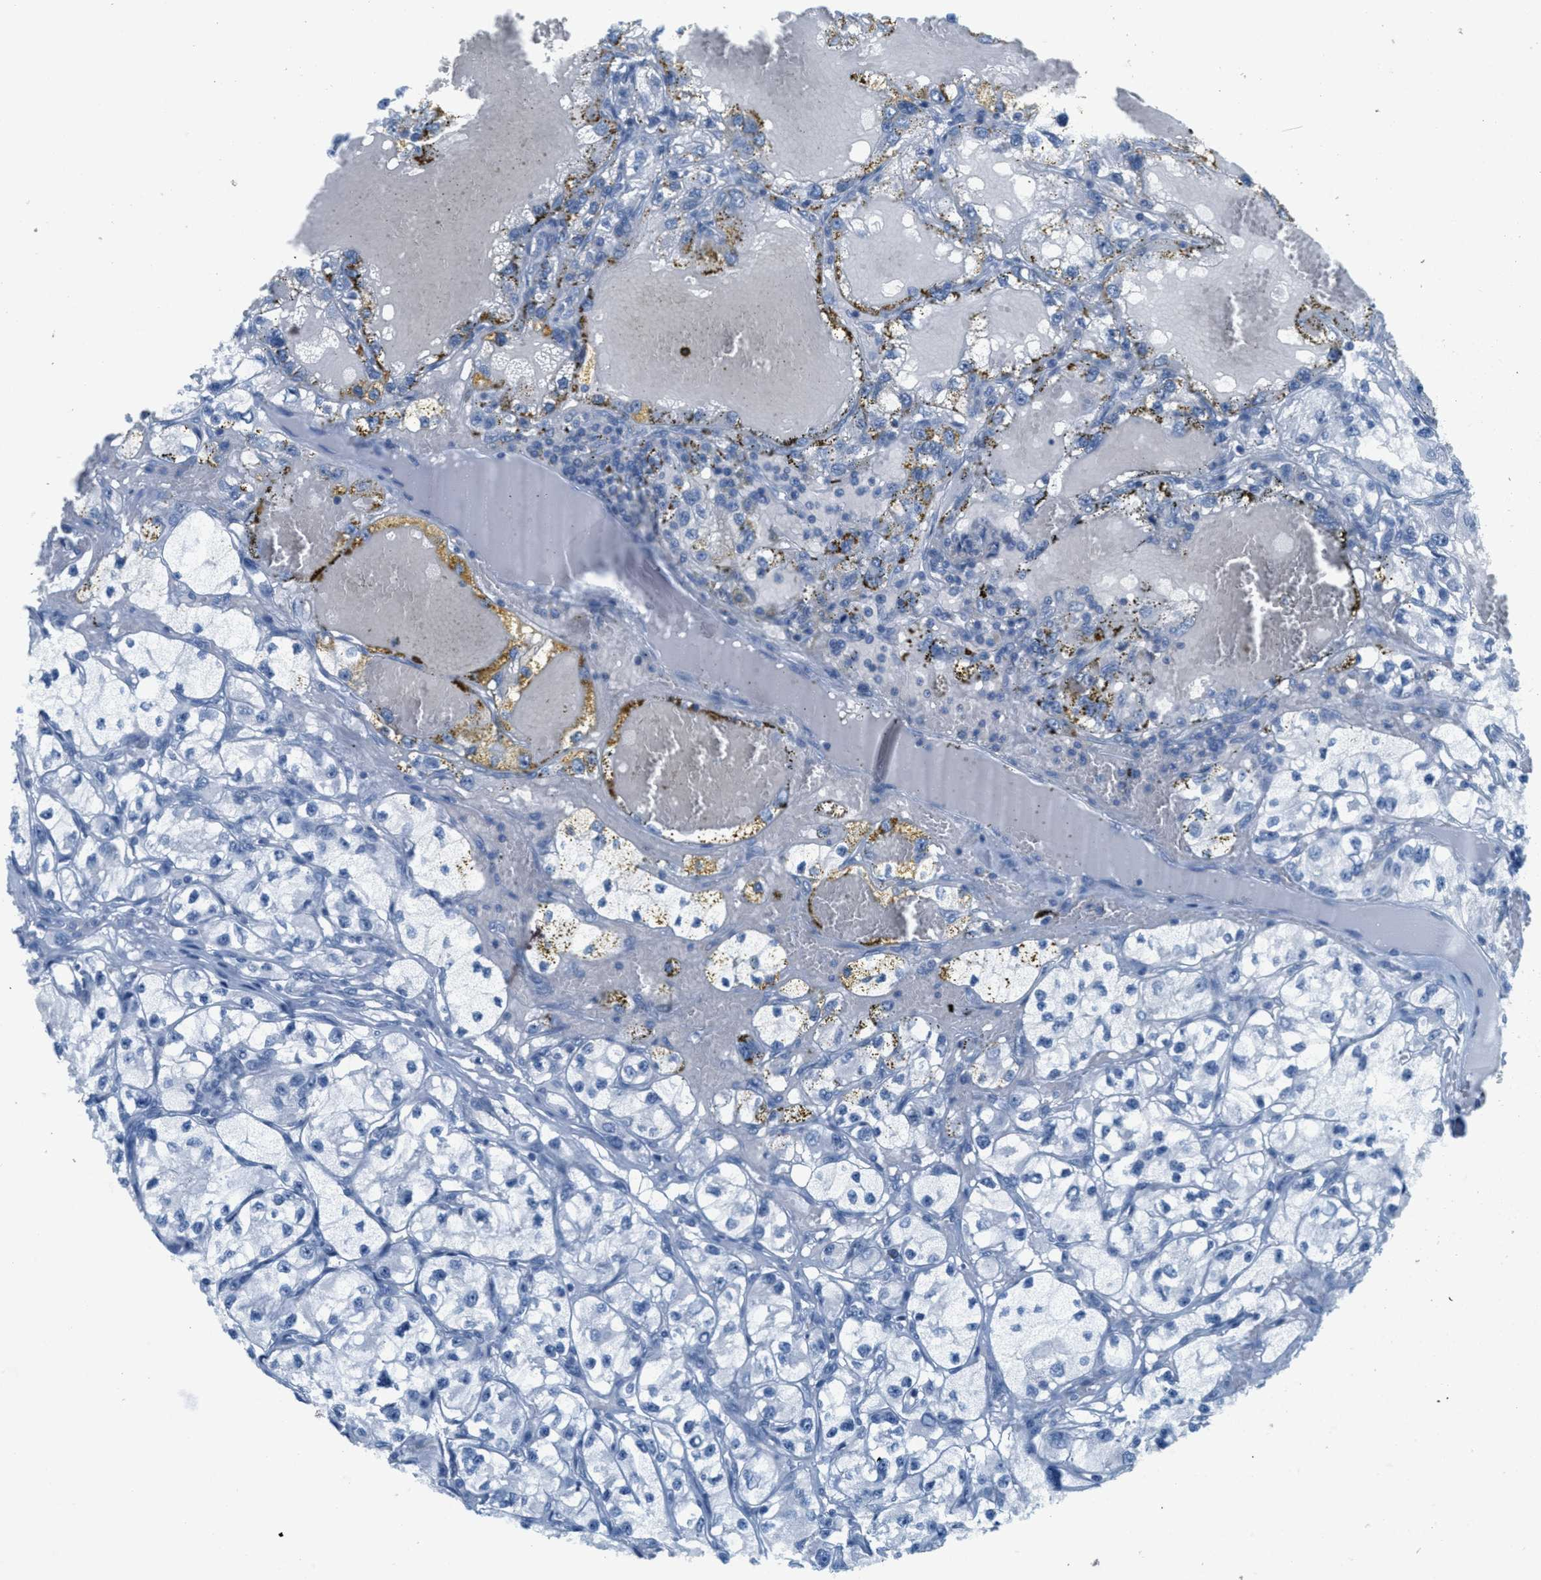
{"staining": {"intensity": "negative", "quantity": "none", "location": "none"}, "tissue": "renal cancer", "cell_type": "Tumor cells", "image_type": "cancer", "snomed": [{"axis": "morphology", "description": "Adenocarcinoma, NOS"}, {"axis": "topography", "description": "Kidney"}], "caption": "DAB (3,3'-diaminobenzidine) immunohistochemical staining of adenocarcinoma (renal) shows no significant expression in tumor cells. Nuclei are stained in blue.", "gene": "GPM6A", "patient": {"sex": "female", "age": 57}}